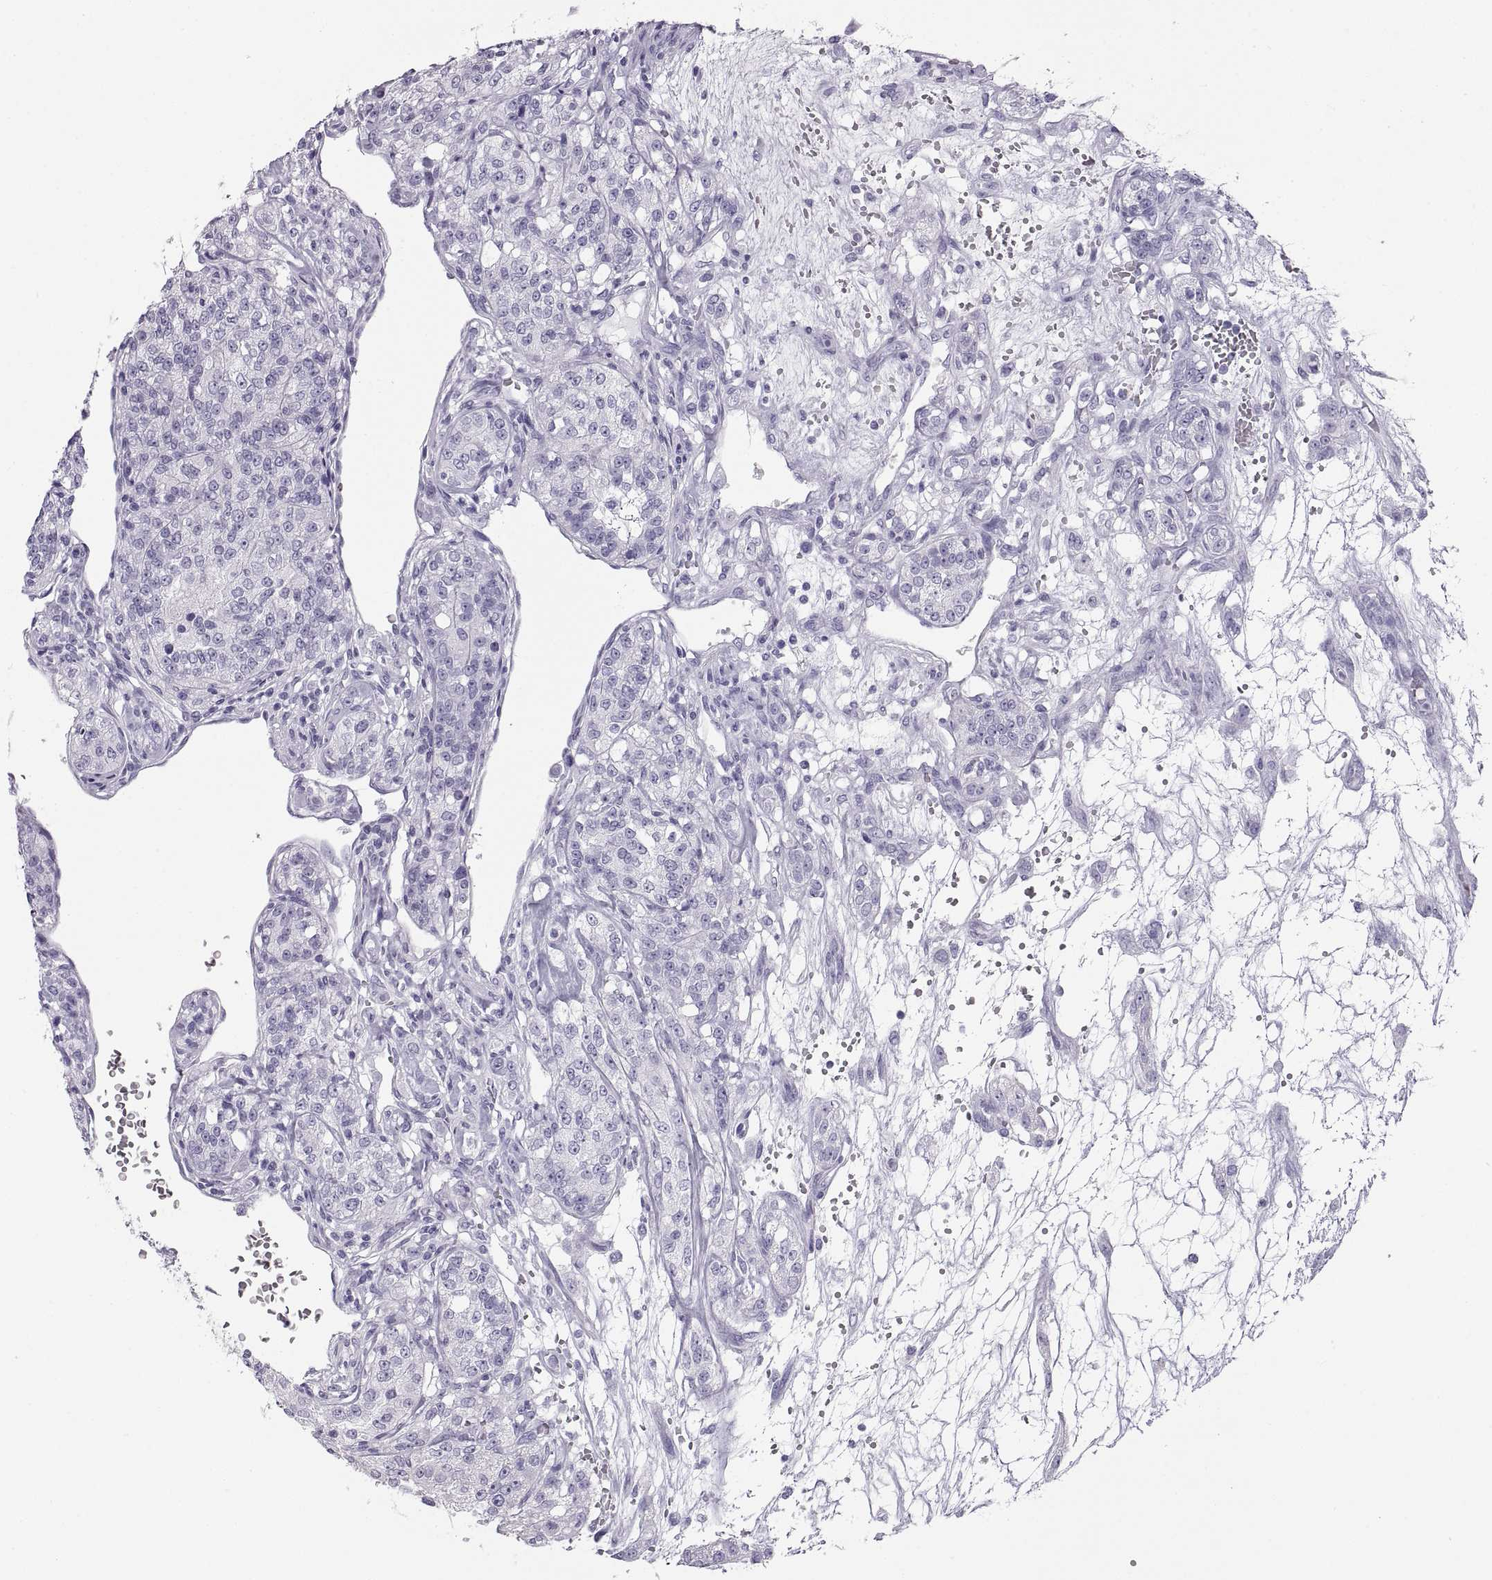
{"staining": {"intensity": "negative", "quantity": "none", "location": "none"}, "tissue": "renal cancer", "cell_type": "Tumor cells", "image_type": "cancer", "snomed": [{"axis": "morphology", "description": "Adenocarcinoma, NOS"}, {"axis": "topography", "description": "Kidney"}], "caption": "Tumor cells are negative for brown protein staining in renal adenocarcinoma.", "gene": "RLBP1", "patient": {"sex": "female", "age": 63}}